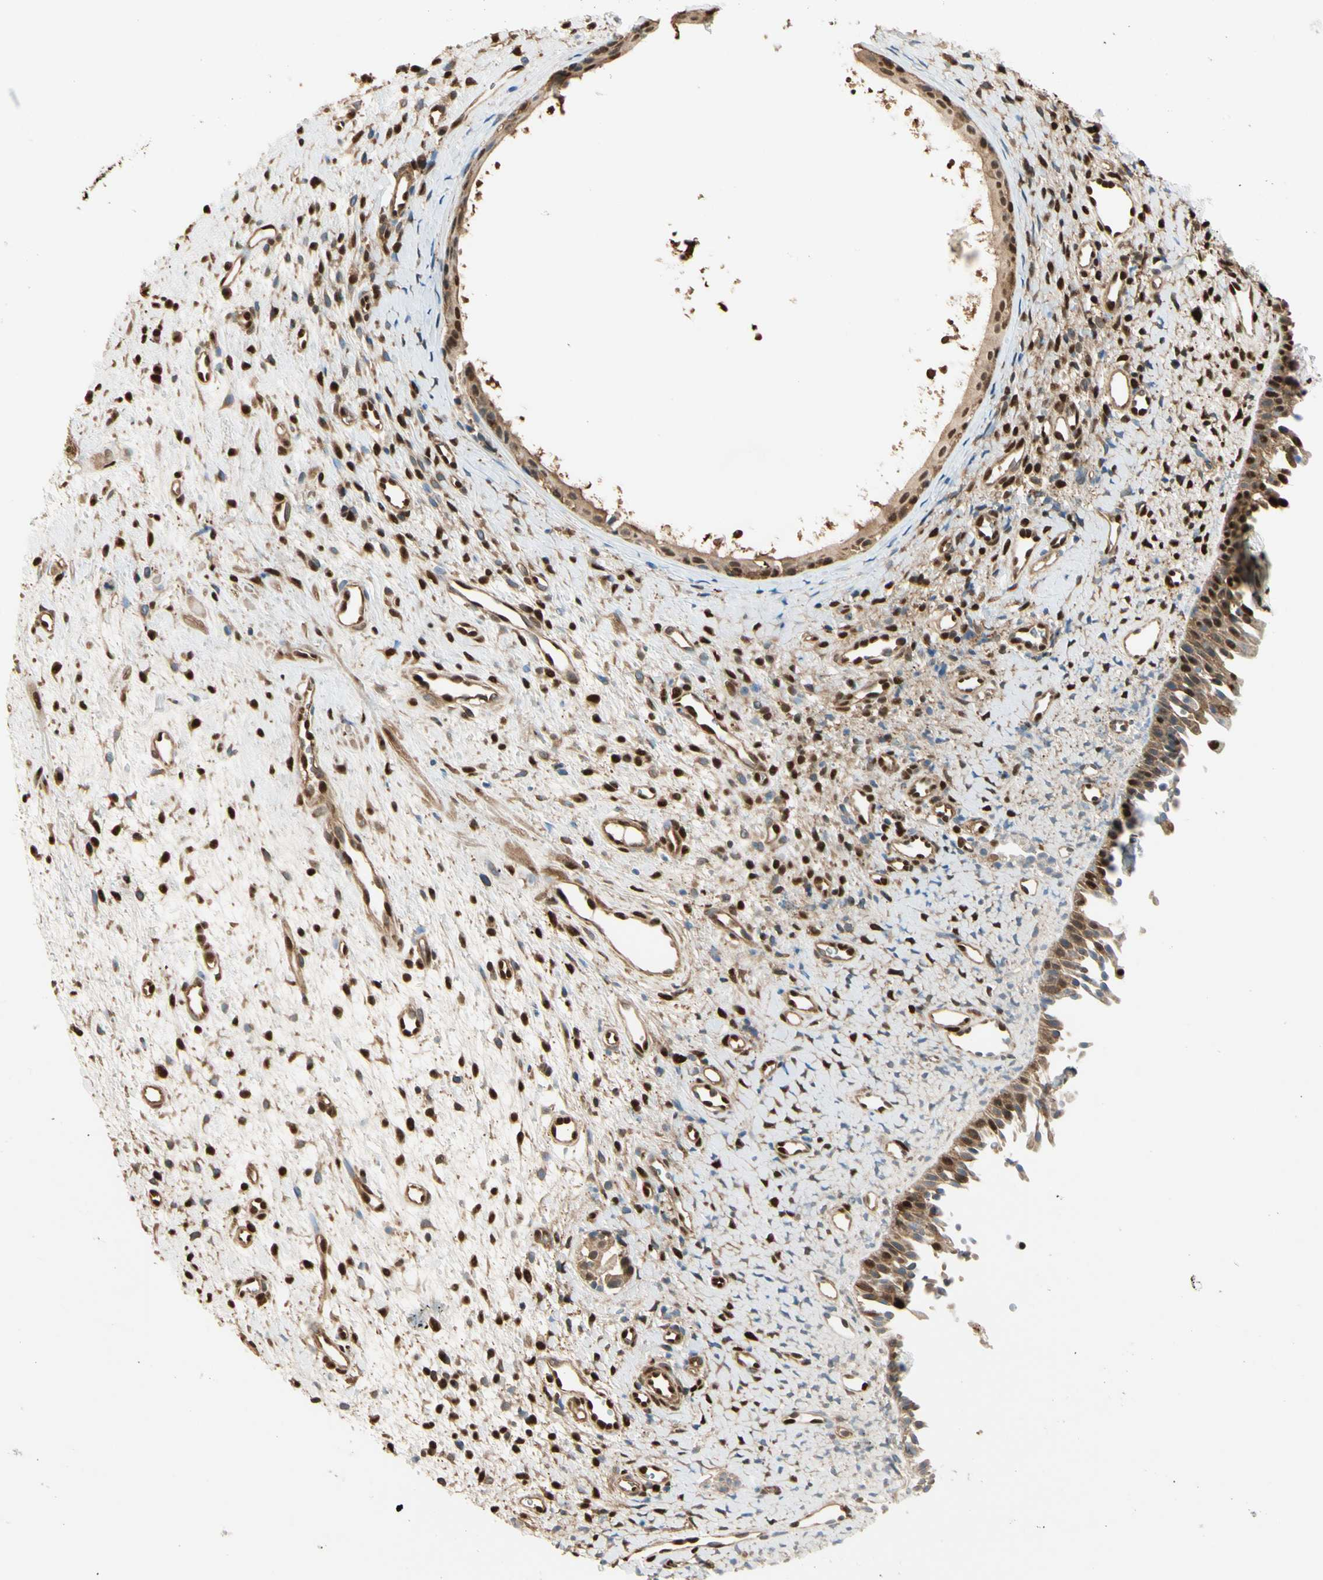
{"staining": {"intensity": "moderate", "quantity": ">75%", "location": "cytoplasmic/membranous,nuclear"}, "tissue": "nasopharynx", "cell_type": "Respiratory epithelial cells", "image_type": "normal", "snomed": [{"axis": "morphology", "description": "Normal tissue, NOS"}, {"axis": "topography", "description": "Nasopharynx"}], "caption": "A medium amount of moderate cytoplasmic/membranous,nuclear staining is appreciated in about >75% of respiratory epithelial cells in normal nasopharynx.", "gene": "PNCK", "patient": {"sex": "male", "age": 22}}